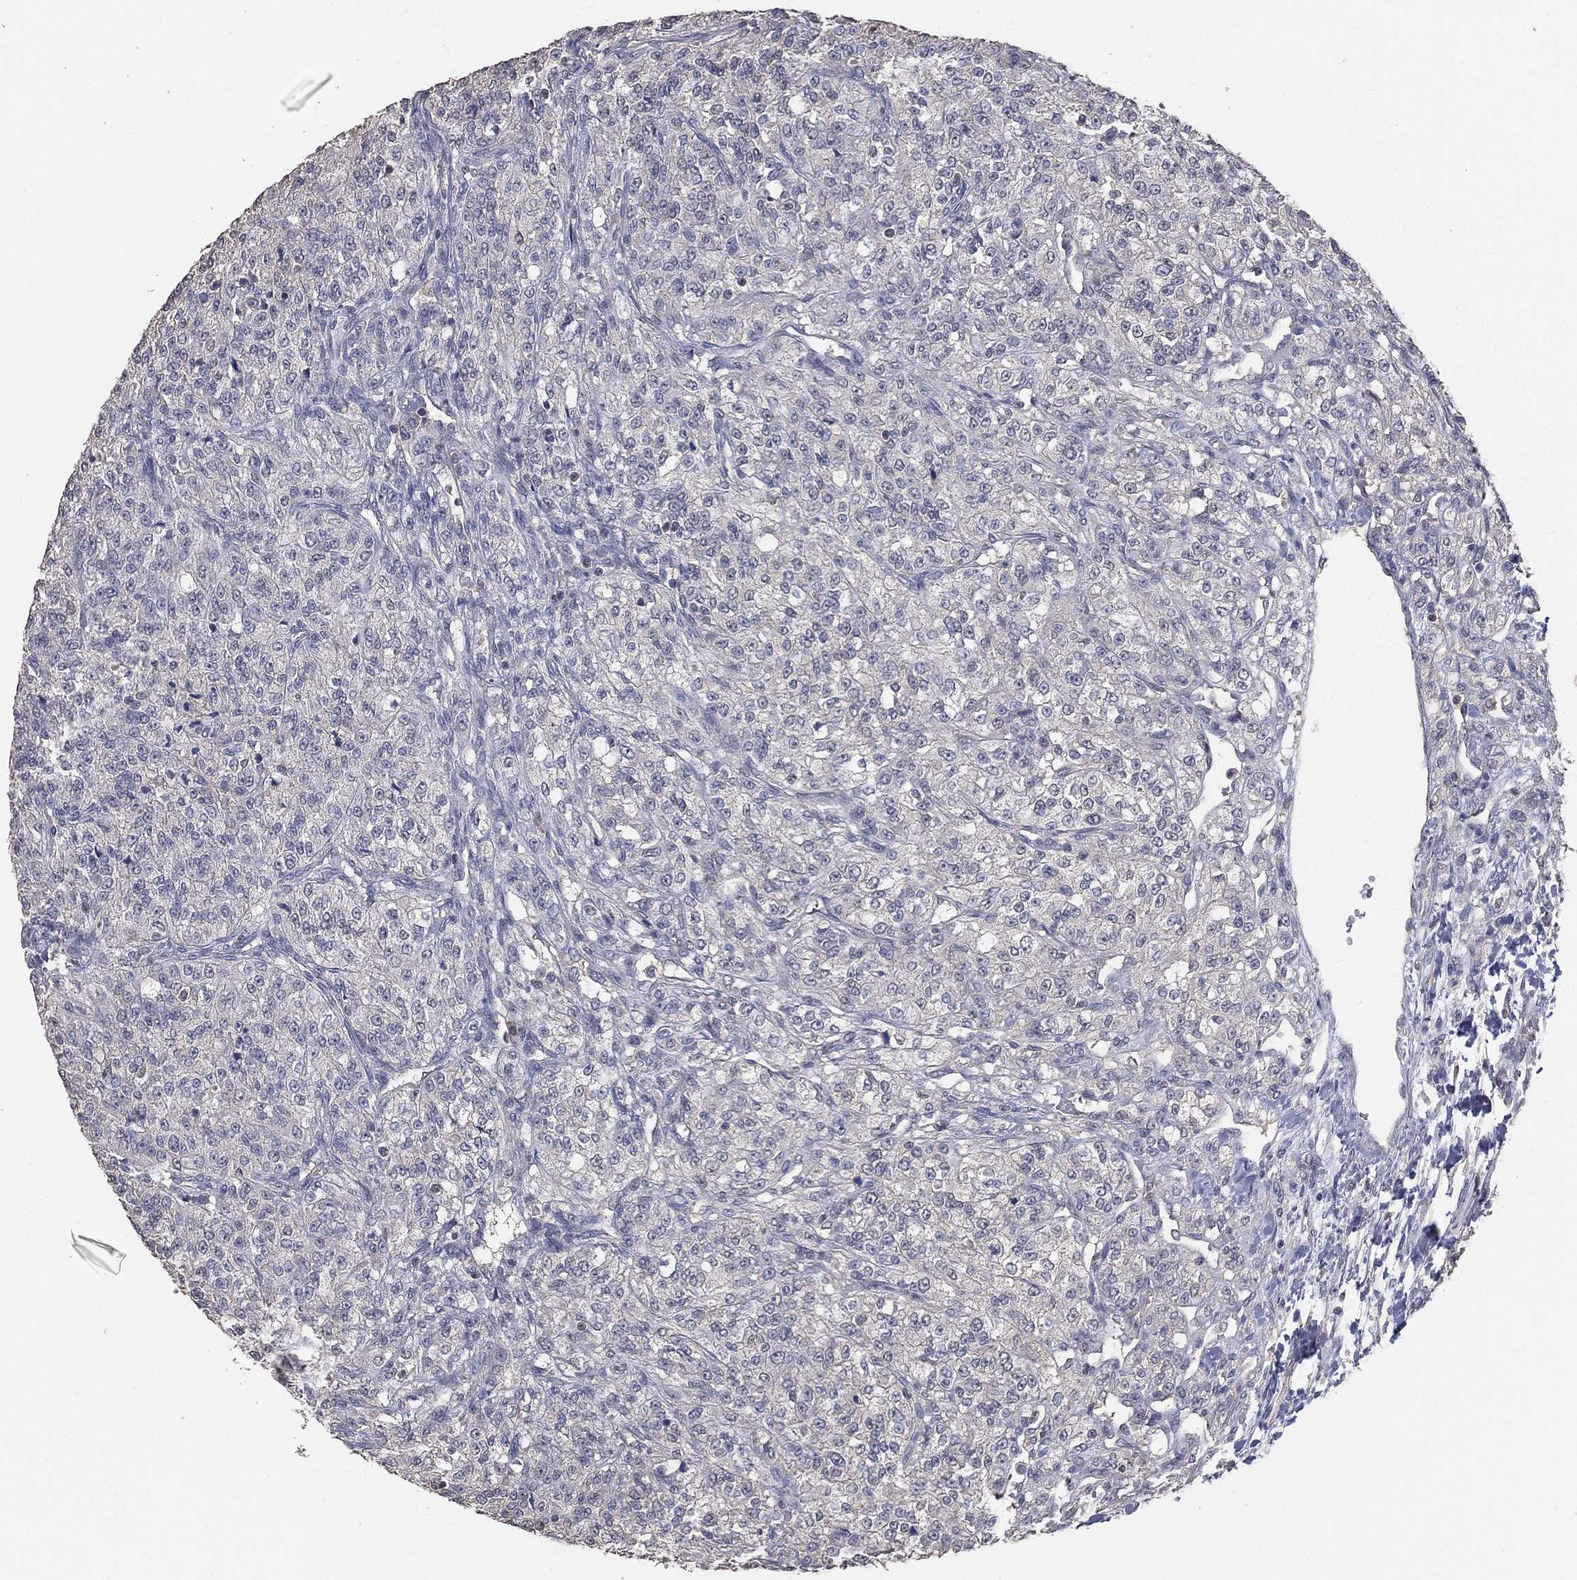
{"staining": {"intensity": "negative", "quantity": "none", "location": "none"}, "tissue": "renal cancer", "cell_type": "Tumor cells", "image_type": "cancer", "snomed": [{"axis": "morphology", "description": "Adenocarcinoma, NOS"}, {"axis": "topography", "description": "Kidney"}], "caption": "IHC of renal adenocarcinoma exhibits no expression in tumor cells.", "gene": "SNAP25", "patient": {"sex": "female", "age": 63}}